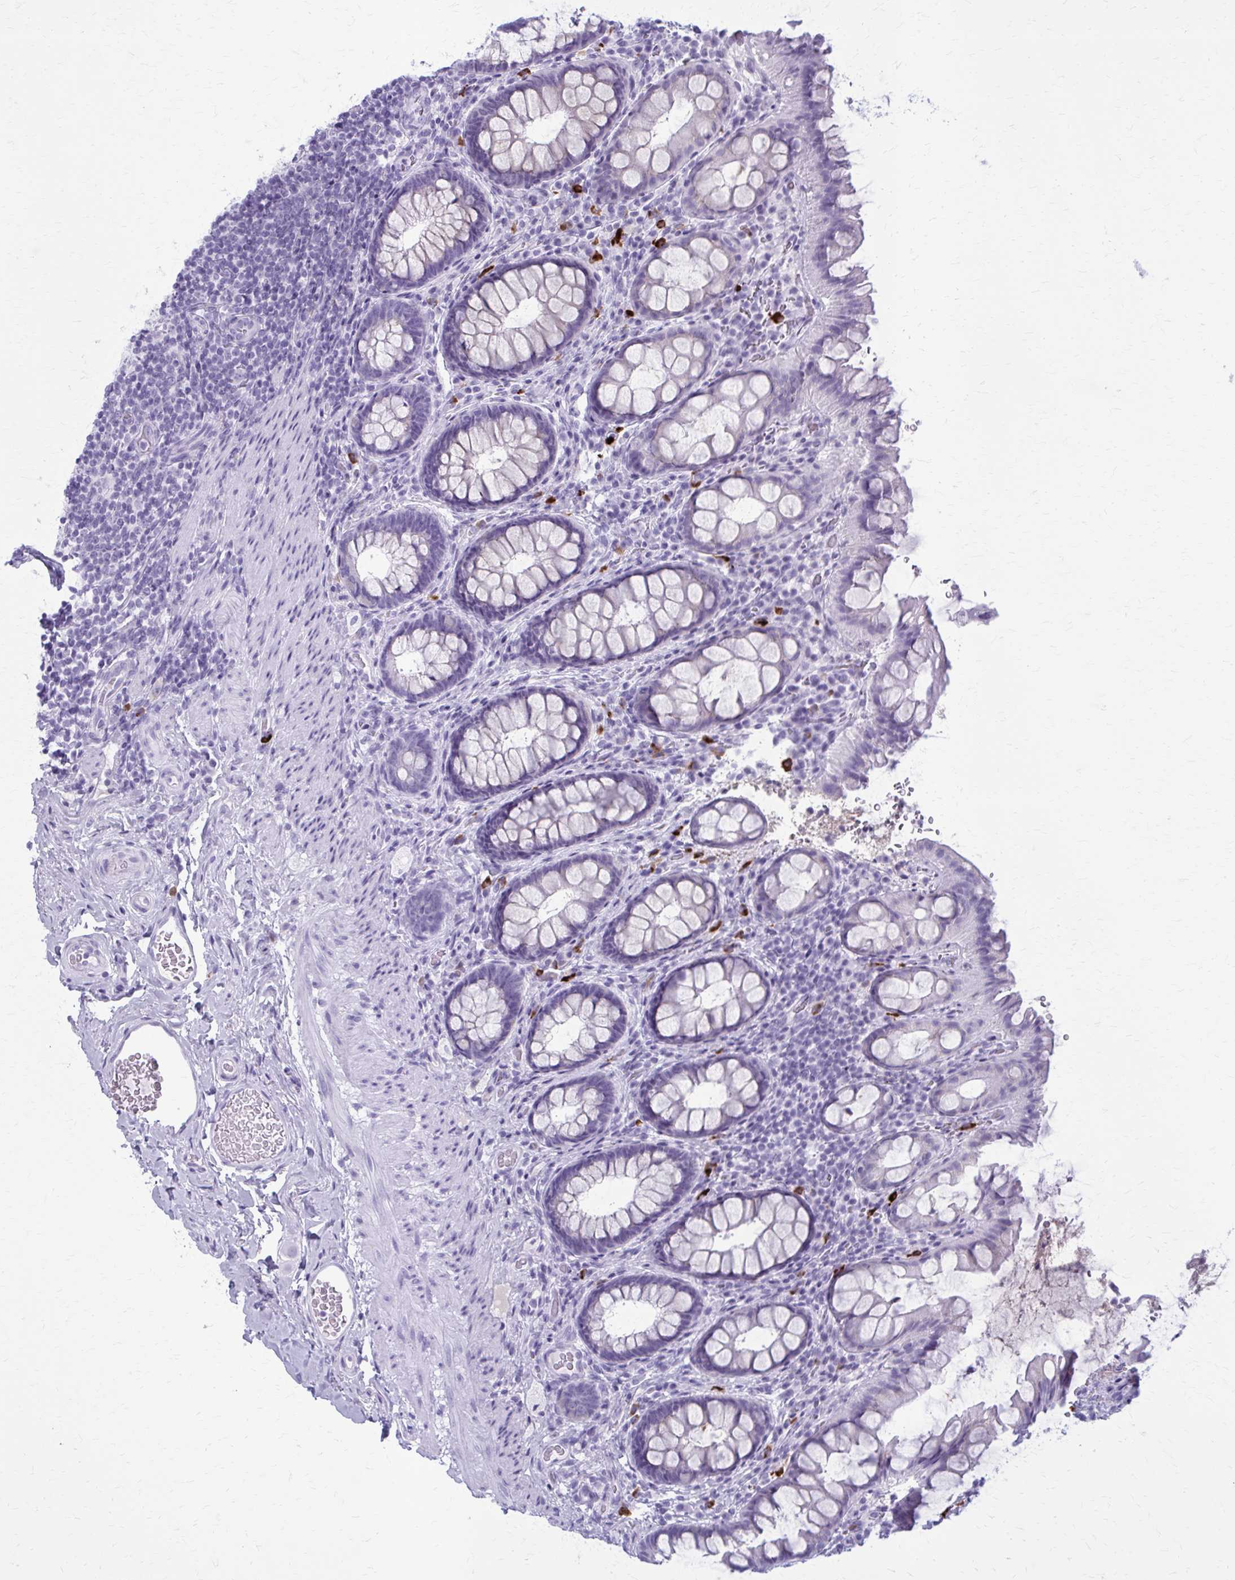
{"staining": {"intensity": "negative", "quantity": "none", "location": "none"}, "tissue": "rectum", "cell_type": "Glandular cells", "image_type": "normal", "snomed": [{"axis": "morphology", "description": "Normal tissue, NOS"}, {"axis": "topography", "description": "Rectum"}, {"axis": "topography", "description": "Peripheral nerve tissue"}], "caption": "Micrograph shows no significant protein expression in glandular cells of normal rectum.", "gene": "ZDHHC7", "patient": {"sex": "female", "age": 69}}